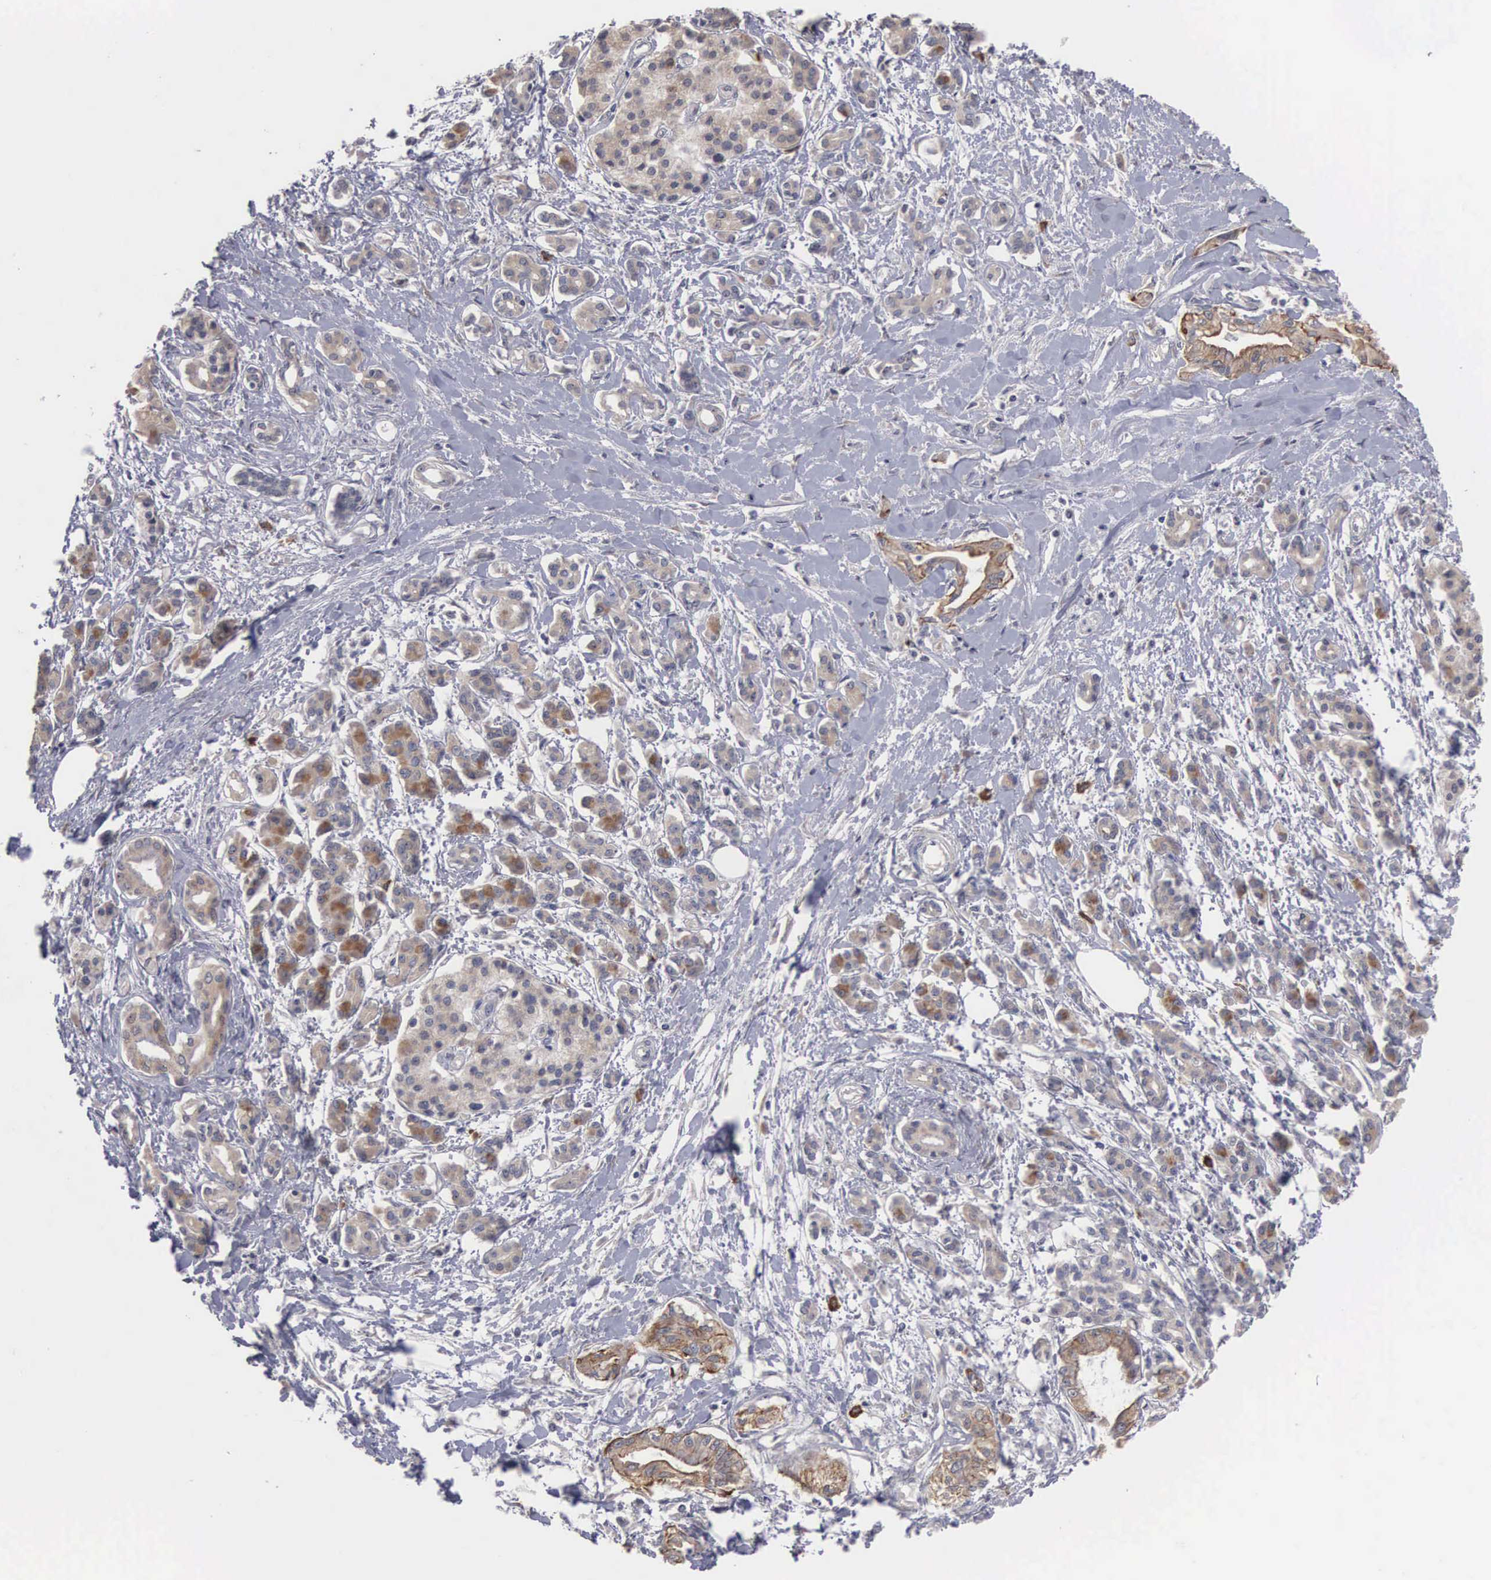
{"staining": {"intensity": "weak", "quantity": ">75%", "location": "cytoplasmic/membranous"}, "tissue": "pancreatic cancer", "cell_type": "Tumor cells", "image_type": "cancer", "snomed": [{"axis": "morphology", "description": "Adenocarcinoma, NOS"}, {"axis": "topography", "description": "Pancreas"}], "caption": "Weak cytoplasmic/membranous protein expression is appreciated in about >75% of tumor cells in pancreatic adenocarcinoma.", "gene": "AMN", "patient": {"sex": "female", "age": 64}}